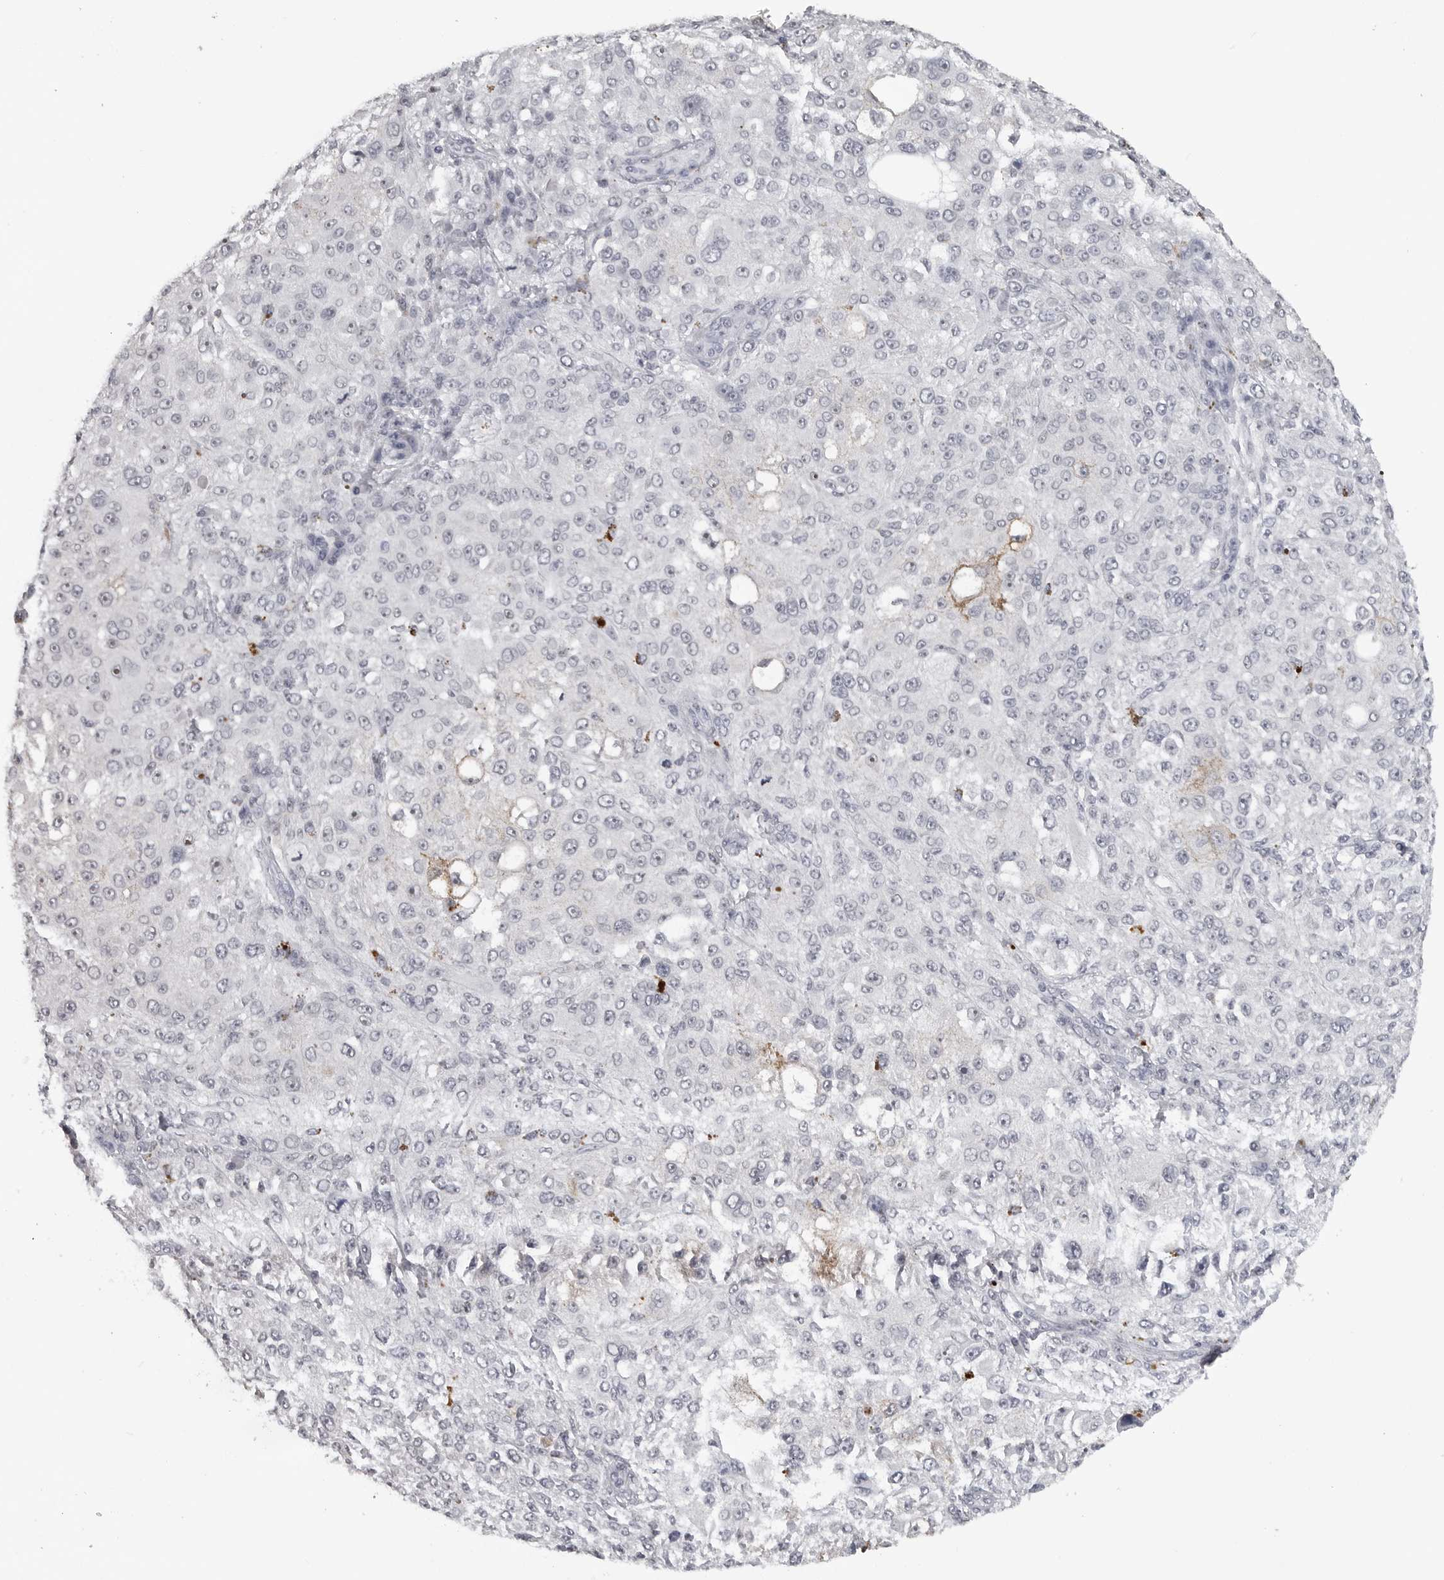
{"staining": {"intensity": "strong", "quantity": "<25%", "location": "nuclear"}, "tissue": "melanoma", "cell_type": "Tumor cells", "image_type": "cancer", "snomed": [{"axis": "morphology", "description": "Necrosis, NOS"}, {"axis": "morphology", "description": "Malignant melanoma, NOS"}, {"axis": "topography", "description": "Skin"}], "caption": "Protein expression by immunohistochemistry (IHC) reveals strong nuclear positivity in approximately <25% of tumor cells in melanoma.", "gene": "DDX54", "patient": {"sex": "female", "age": 87}}